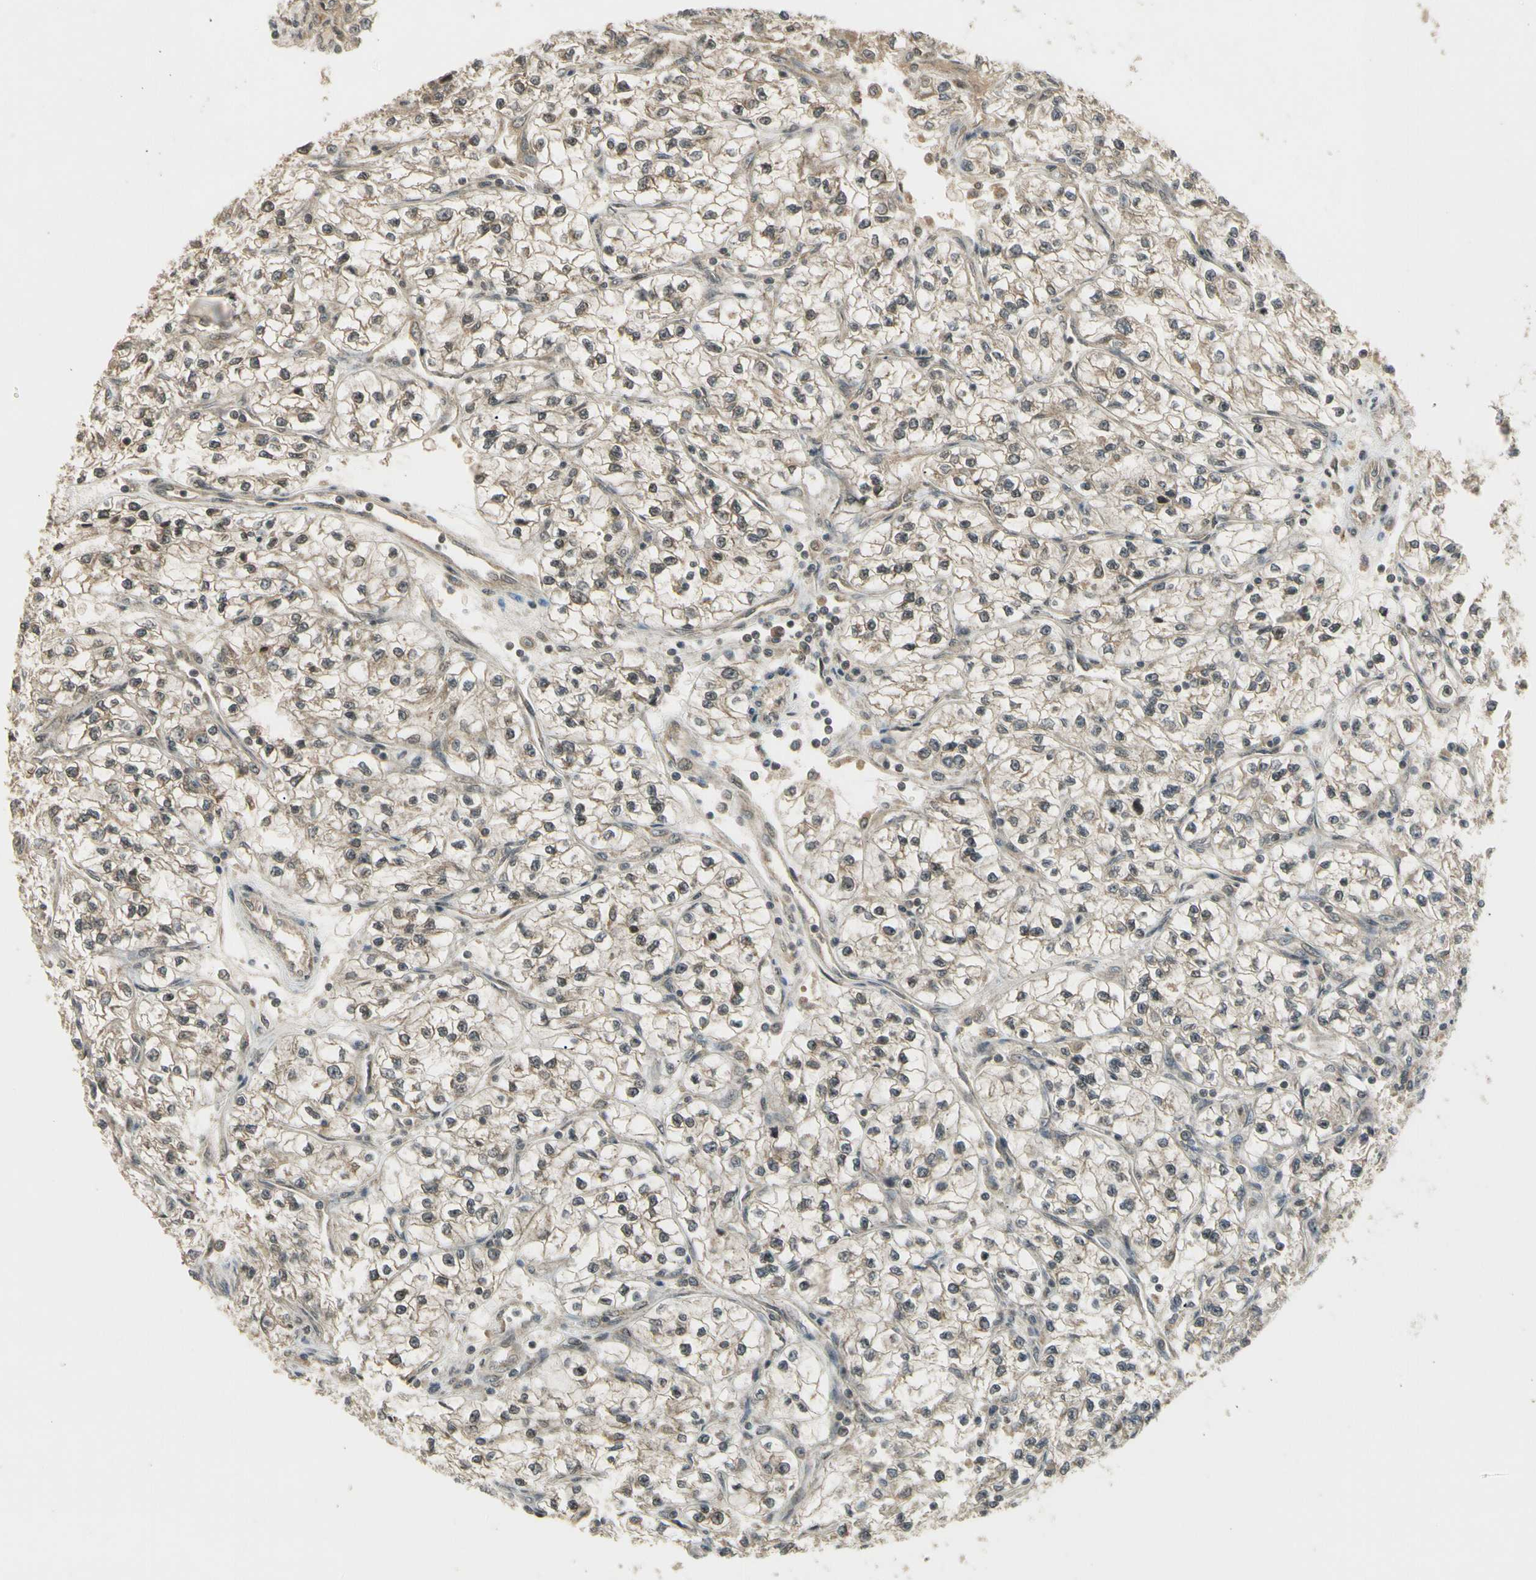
{"staining": {"intensity": "weak", "quantity": "<25%", "location": "cytoplasmic/membranous,nuclear"}, "tissue": "renal cancer", "cell_type": "Tumor cells", "image_type": "cancer", "snomed": [{"axis": "morphology", "description": "Adenocarcinoma, NOS"}, {"axis": "topography", "description": "Kidney"}], "caption": "Protein analysis of renal cancer (adenocarcinoma) shows no significant staining in tumor cells. Nuclei are stained in blue.", "gene": "ZNF135", "patient": {"sex": "female", "age": 57}}